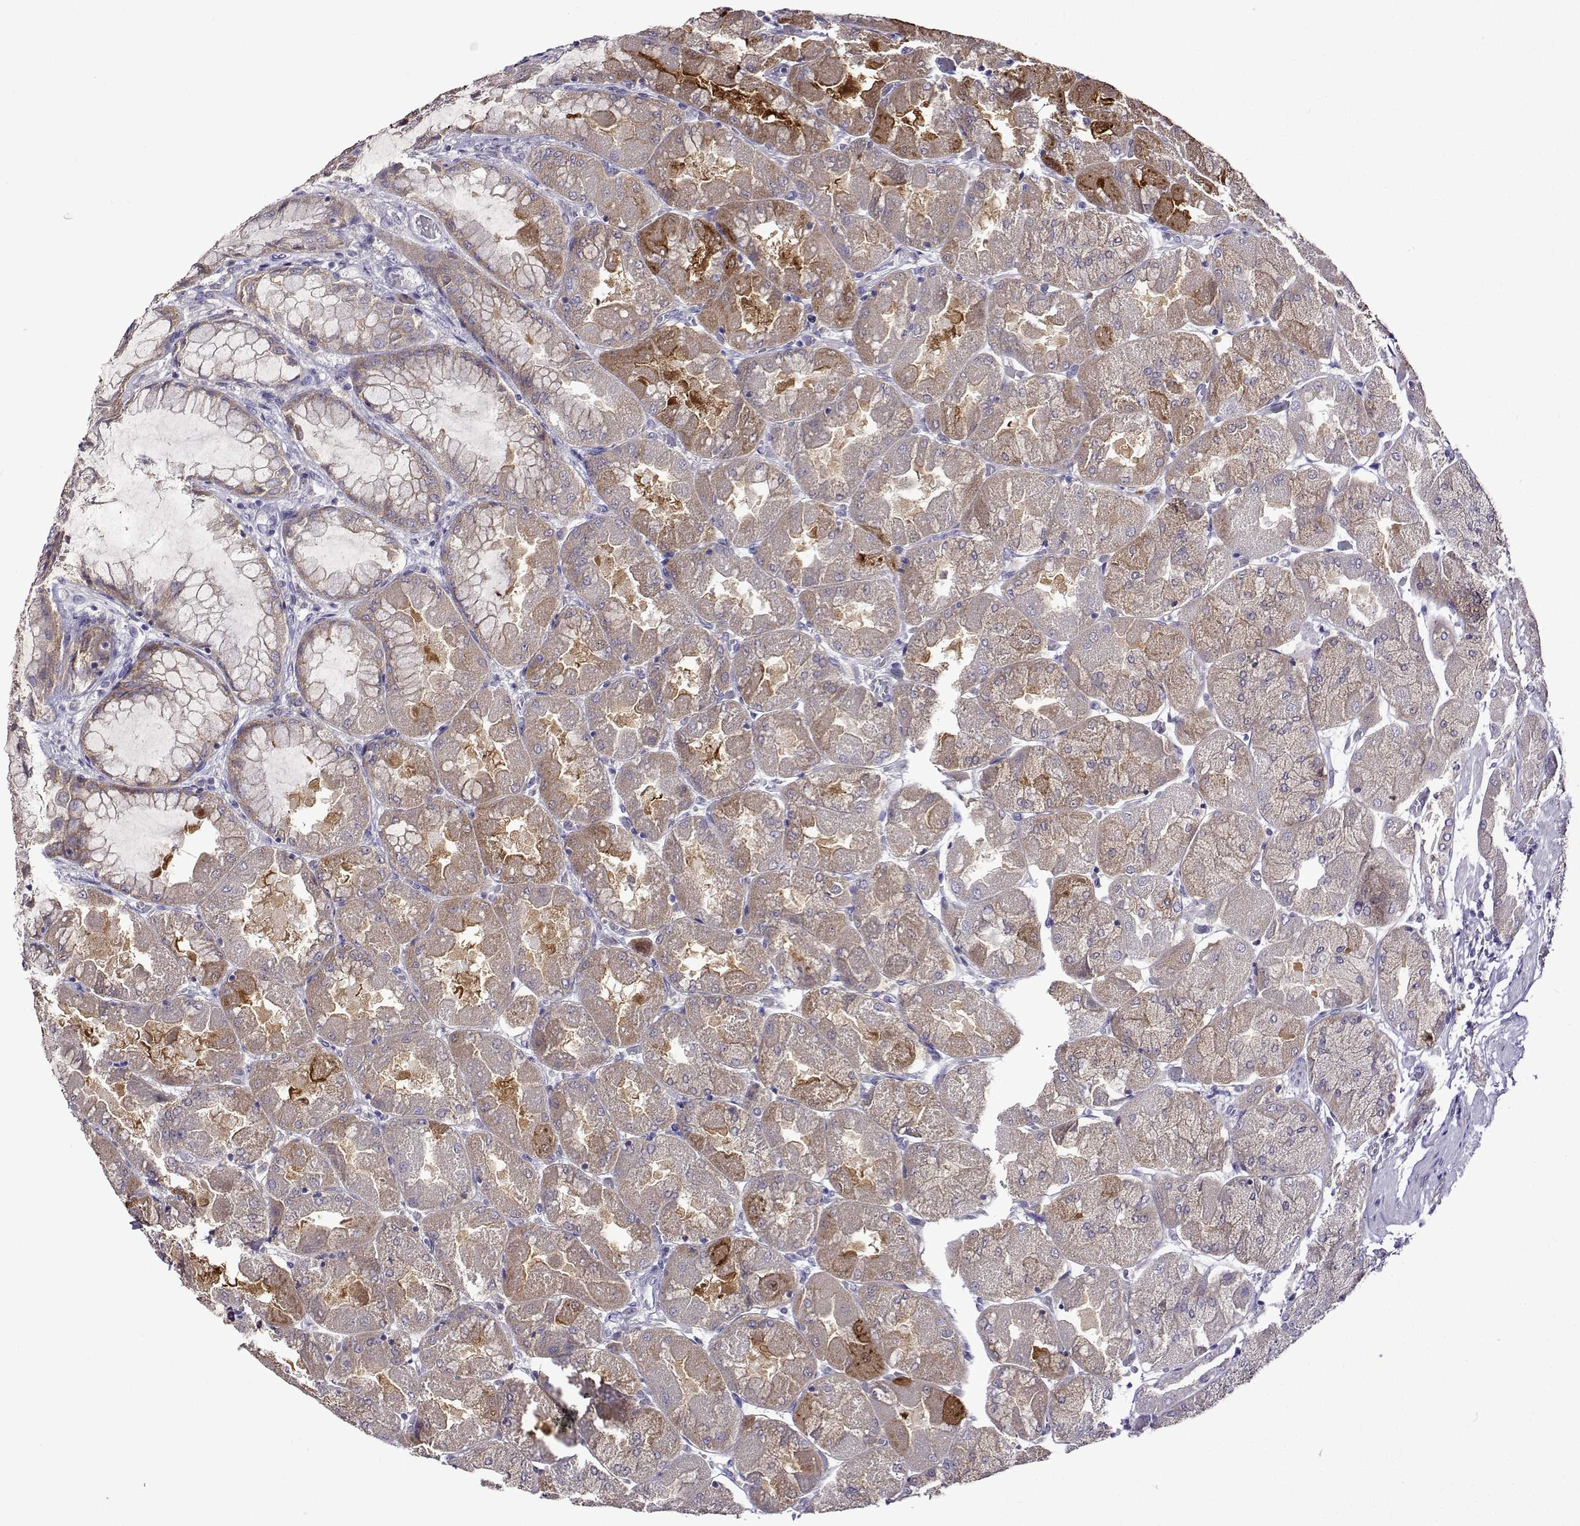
{"staining": {"intensity": "moderate", "quantity": "25%-75%", "location": "cytoplasmic/membranous"}, "tissue": "stomach", "cell_type": "Glandular cells", "image_type": "normal", "snomed": [{"axis": "morphology", "description": "Normal tissue, NOS"}, {"axis": "topography", "description": "Stomach"}], "caption": "The photomicrograph exhibits a brown stain indicating the presence of a protein in the cytoplasmic/membranous of glandular cells in stomach.", "gene": "SULT2A1", "patient": {"sex": "female", "age": 61}}